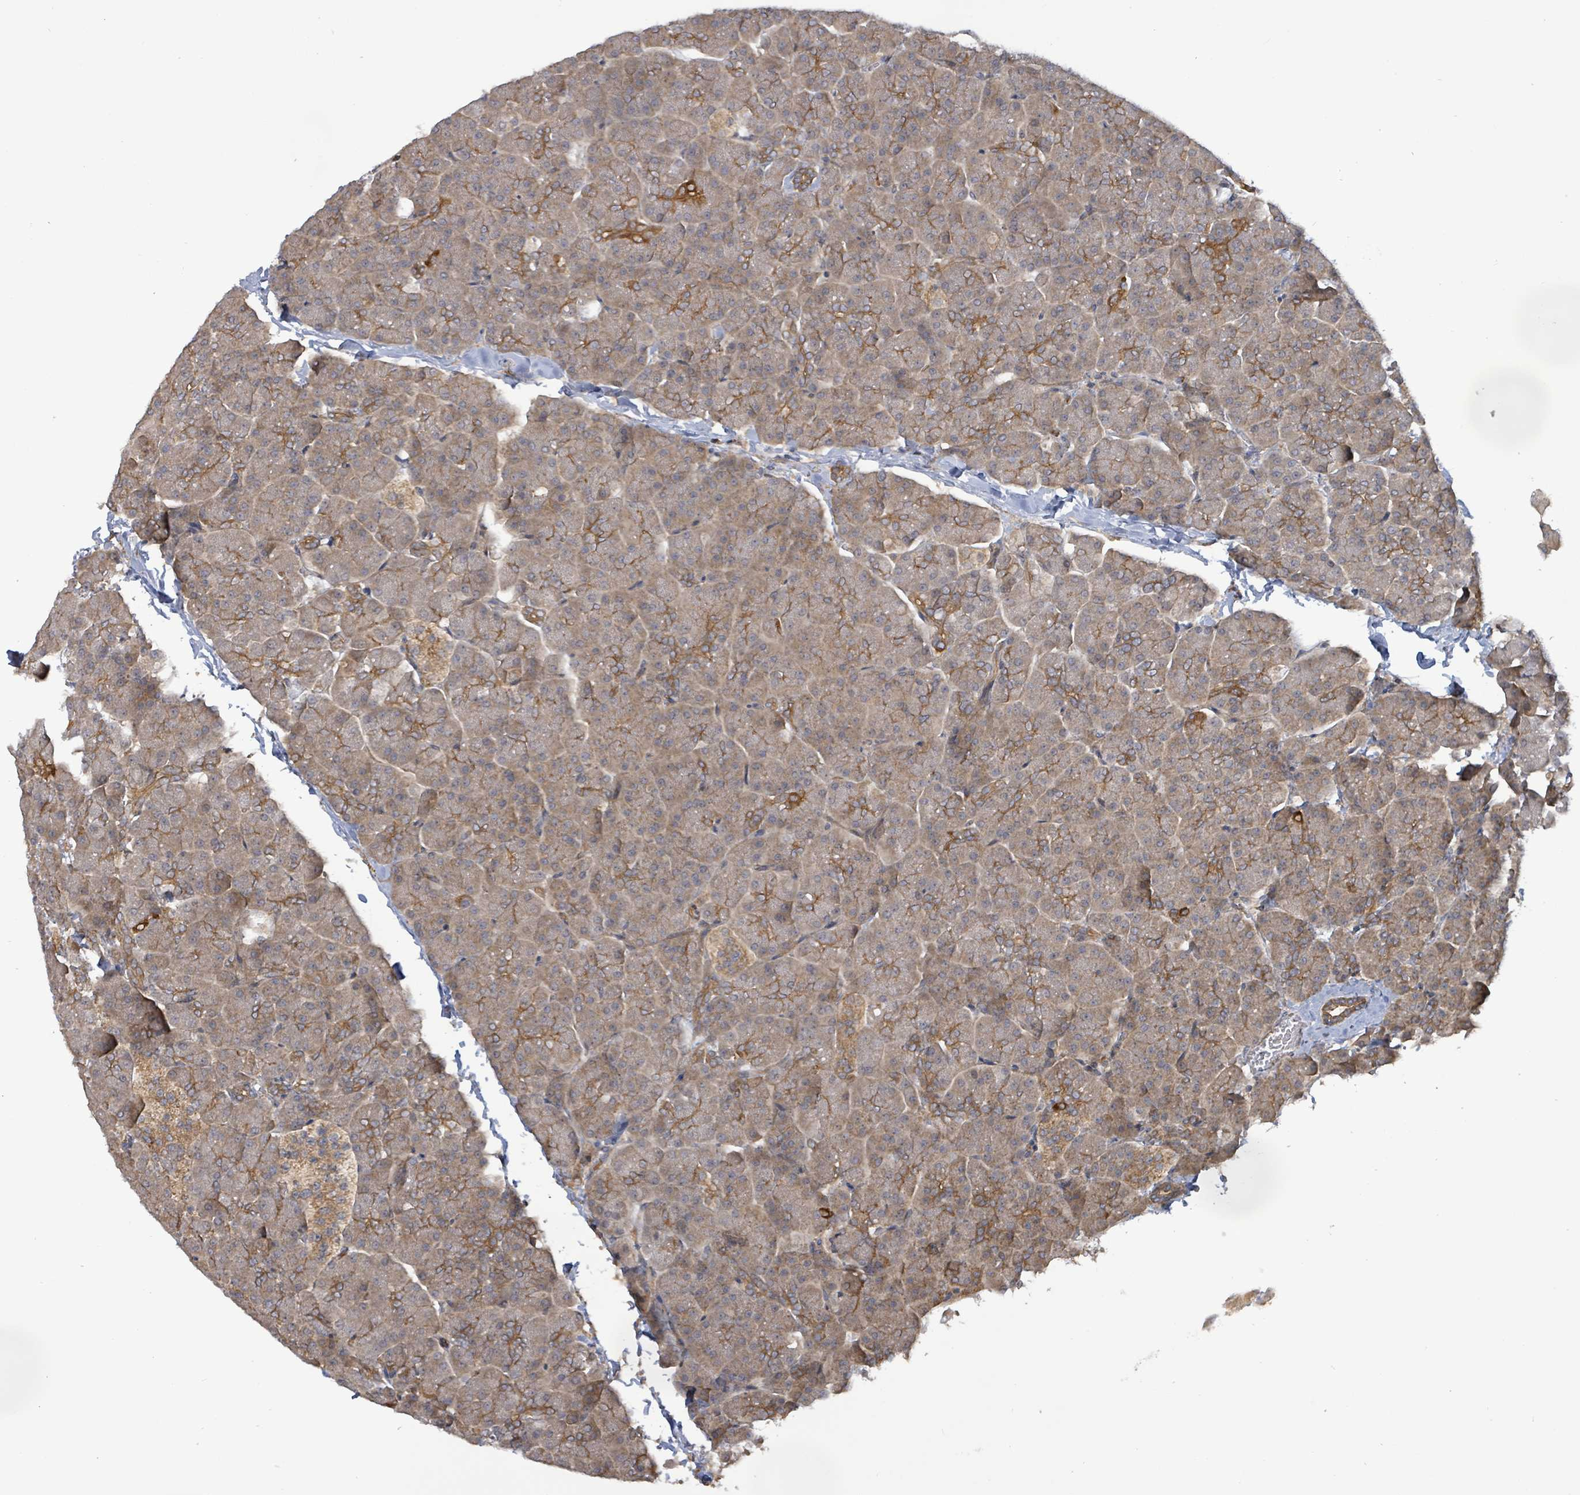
{"staining": {"intensity": "moderate", "quantity": "25%-75%", "location": "cytoplasmic/membranous"}, "tissue": "pancreas", "cell_type": "Exocrine glandular cells", "image_type": "normal", "snomed": [{"axis": "morphology", "description": "Normal tissue, NOS"}, {"axis": "topography", "description": "Pancreas"}, {"axis": "topography", "description": "Peripheral nerve tissue"}], "caption": "Protein analysis of unremarkable pancreas reveals moderate cytoplasmic/membranous expression in approximately 25%-75% of exocrine glandular cells.", "gene": "KBTBD11", "patient": {"sex": "male", "age": 54}}